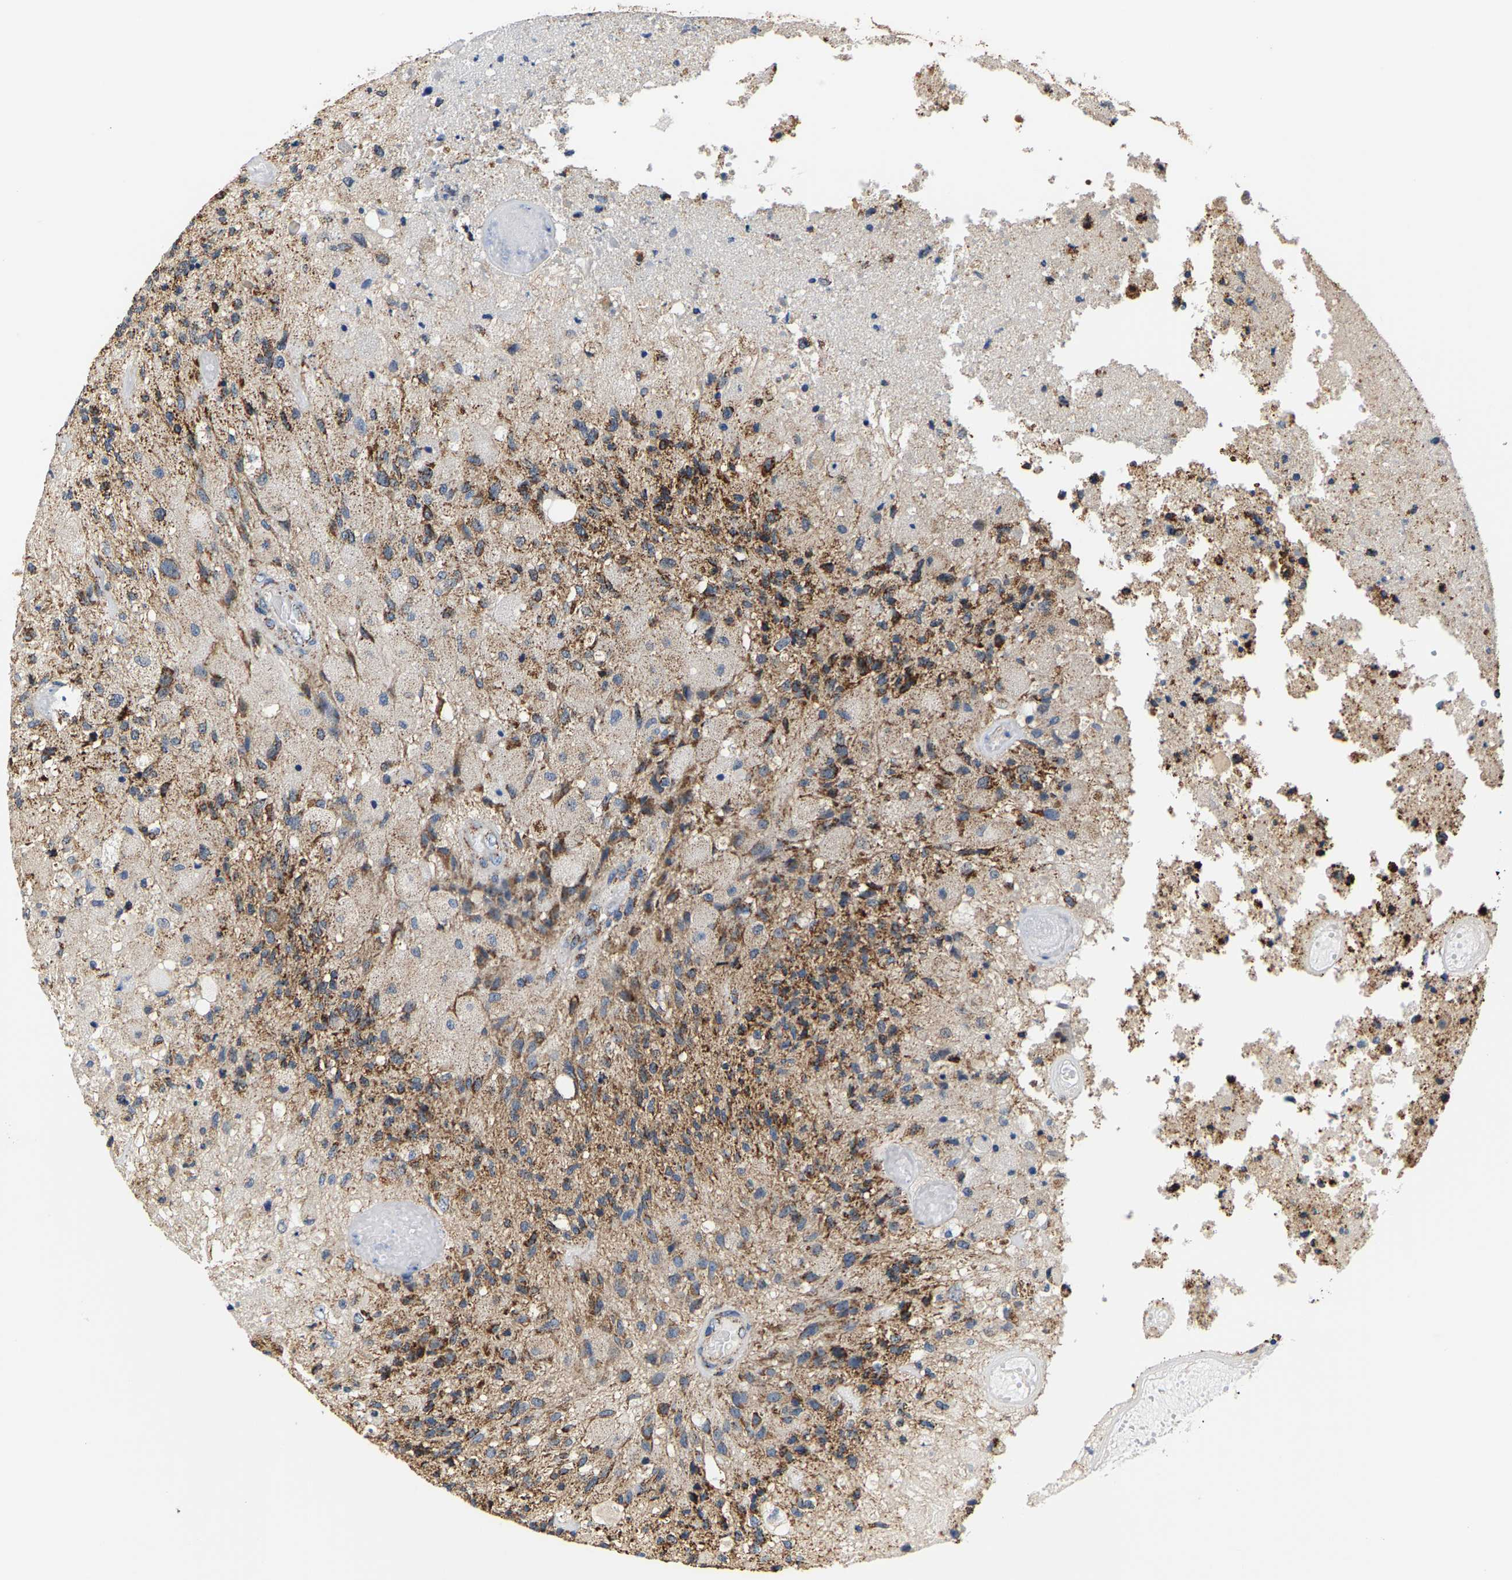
{"staining": {"intensity": "moderate", "quantity": "25%-75%", "location": "cytoplasmic/membranous"}, "tissue": "glioma", "cell_type": "Tumor cells", "image_type": "cancer", "snomed": [{"axis": "morphology", "description": "Normal tissue, NOS"}, {"axis": "morphology", "description": "Glioma, malignant, High grade"}, {"axis": "topography", "description": "Cerebral cortex"}], "caption": "High-grade glioma (malignant) stained with immunohistochemistry exhibits moderate cytoplasmic/membranous positivity in approximately 25%-75% of tumor cells.", "gene": "SHMT2", "patient": {"sex": "male", "age": 77}}